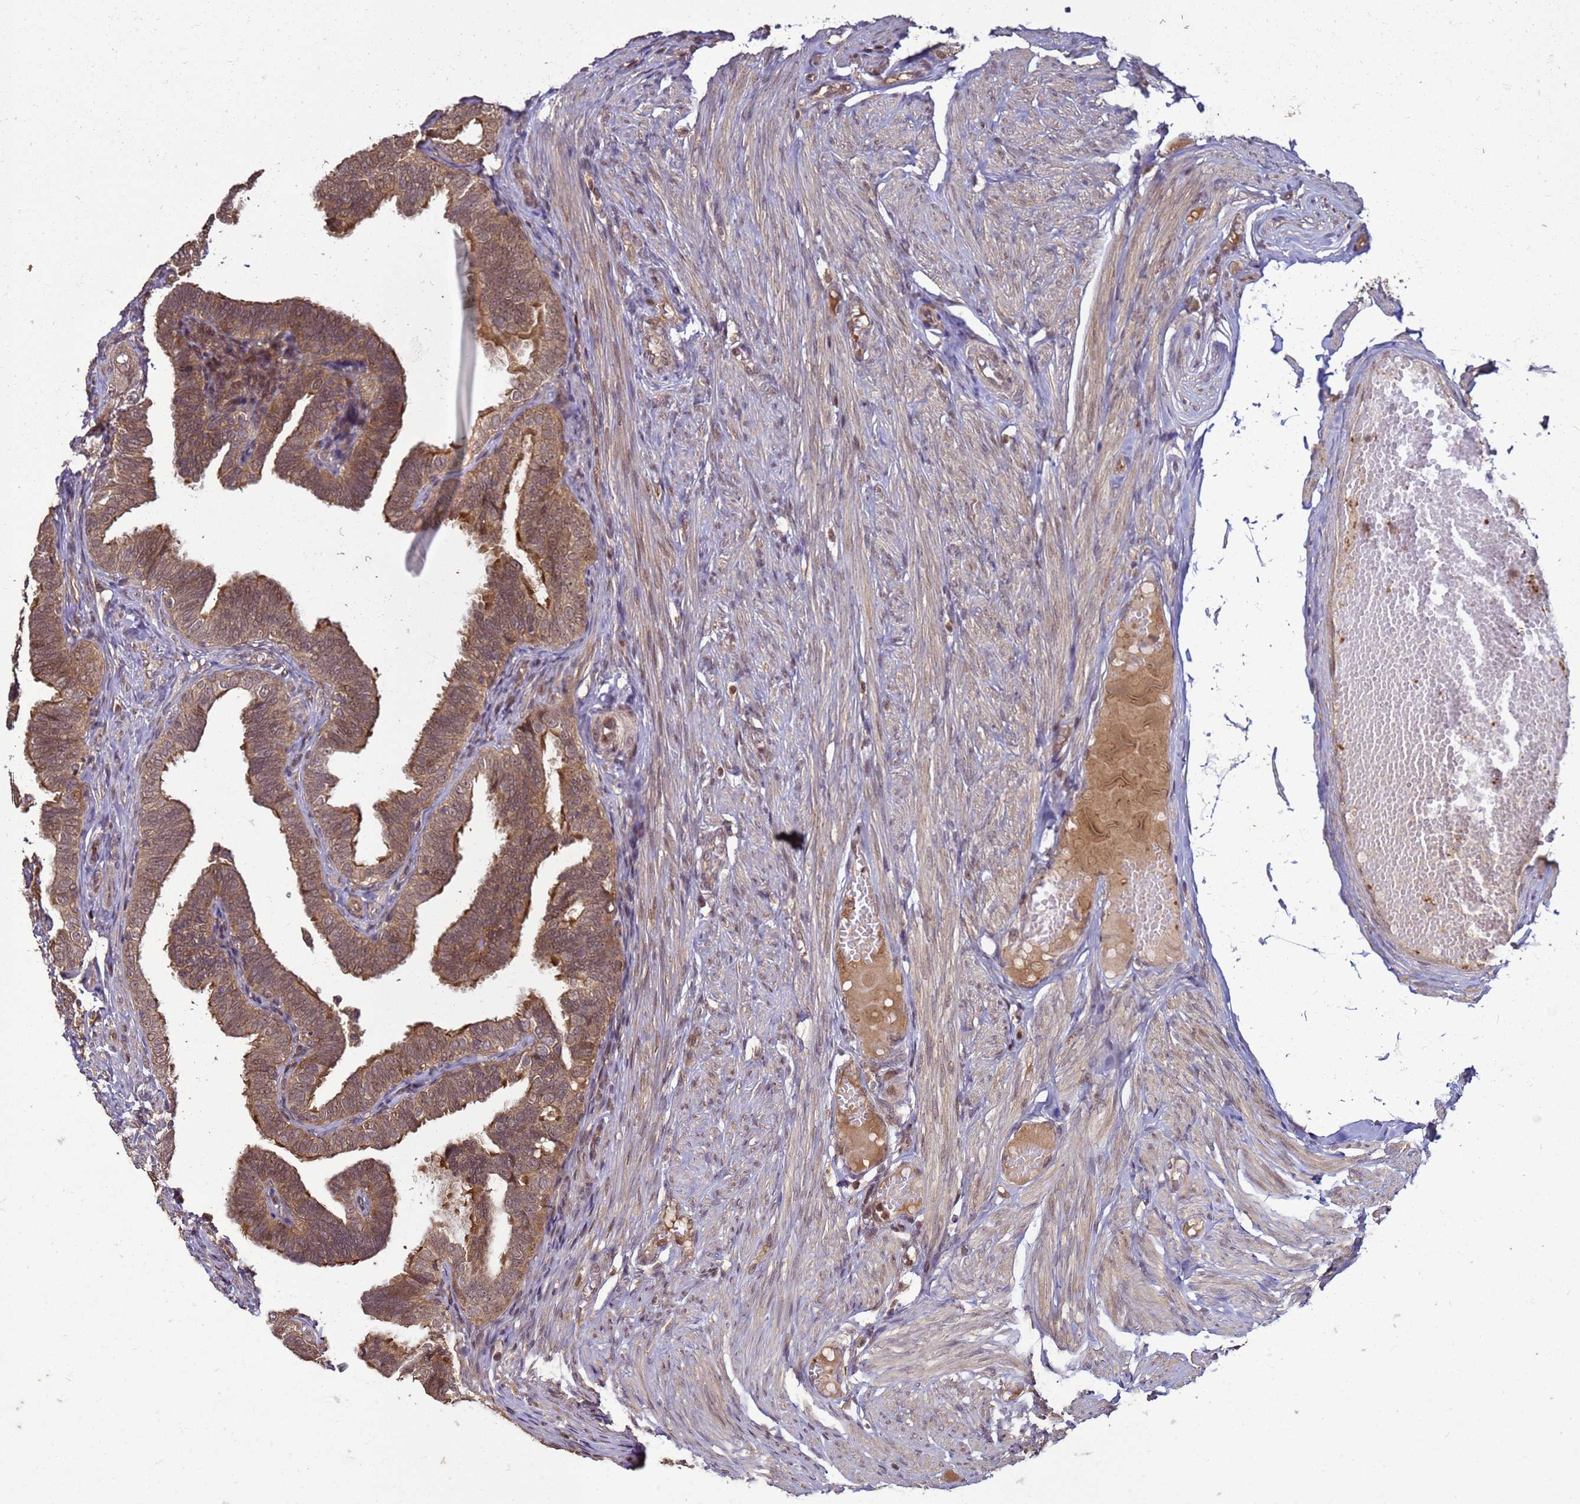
{"staining": {"intensity": "moderate", "quantity": ">75%", "location": "cytoplasmic/membranous,nuclear"}, "tissue": "fallopian tube", "cell_type": "Glandular cells", "image_type": "normal", "snomed": [{"axis": "morphology", "description": "Normal tissue, NOS"}, {"axis": "topography", "description": "Fallopian tube"}], "caption": "Fallopian tube stained for a protein shows moderate cytoplasmic/membranous,nuclear positivity in glandular cells.", "gene": "CRBN", "patient": {"sex": "female", "age": 39}}